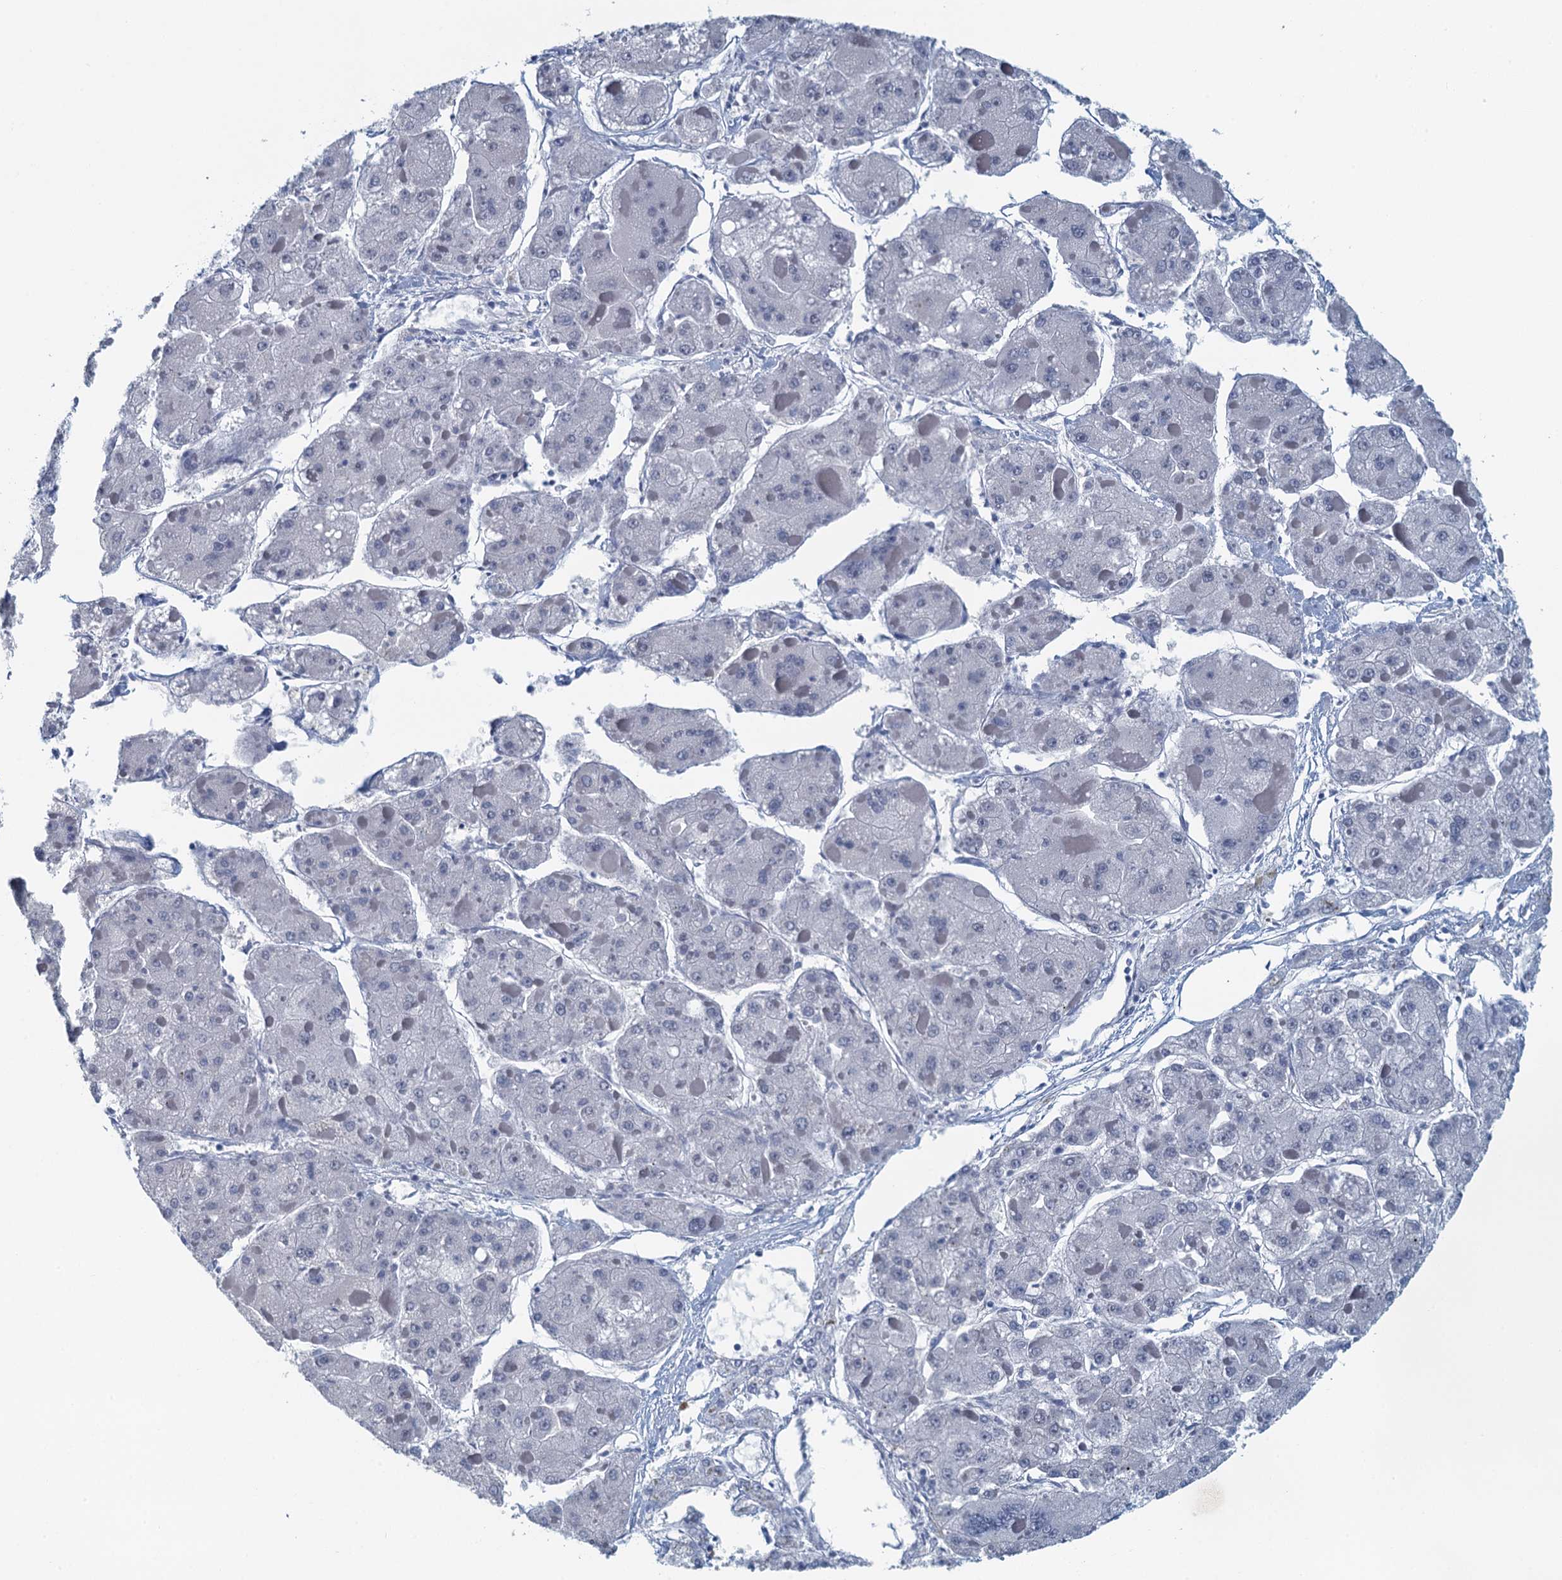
{"staining": {"intensity": "negative", "quantity": "none", "location": "none"}, "tissue": "liver cancer", "cell_type": "Tumor cells", "image_type": "cancer", "snomed": [{"axis": "morphology", "description": "Carcinoma, Hepatocellular, NOS"}, {"axis": "topography", "description": "Liver"}], "caption": "An immunohistochemistry image of liver cancer (hepatocellular carcinoma) is shown. There is no staining in tumor cells of liver cancer (hepatocellular carcinoma).", "gene": "TTLL9", "patient": {"sex": "female", "age": 73}}